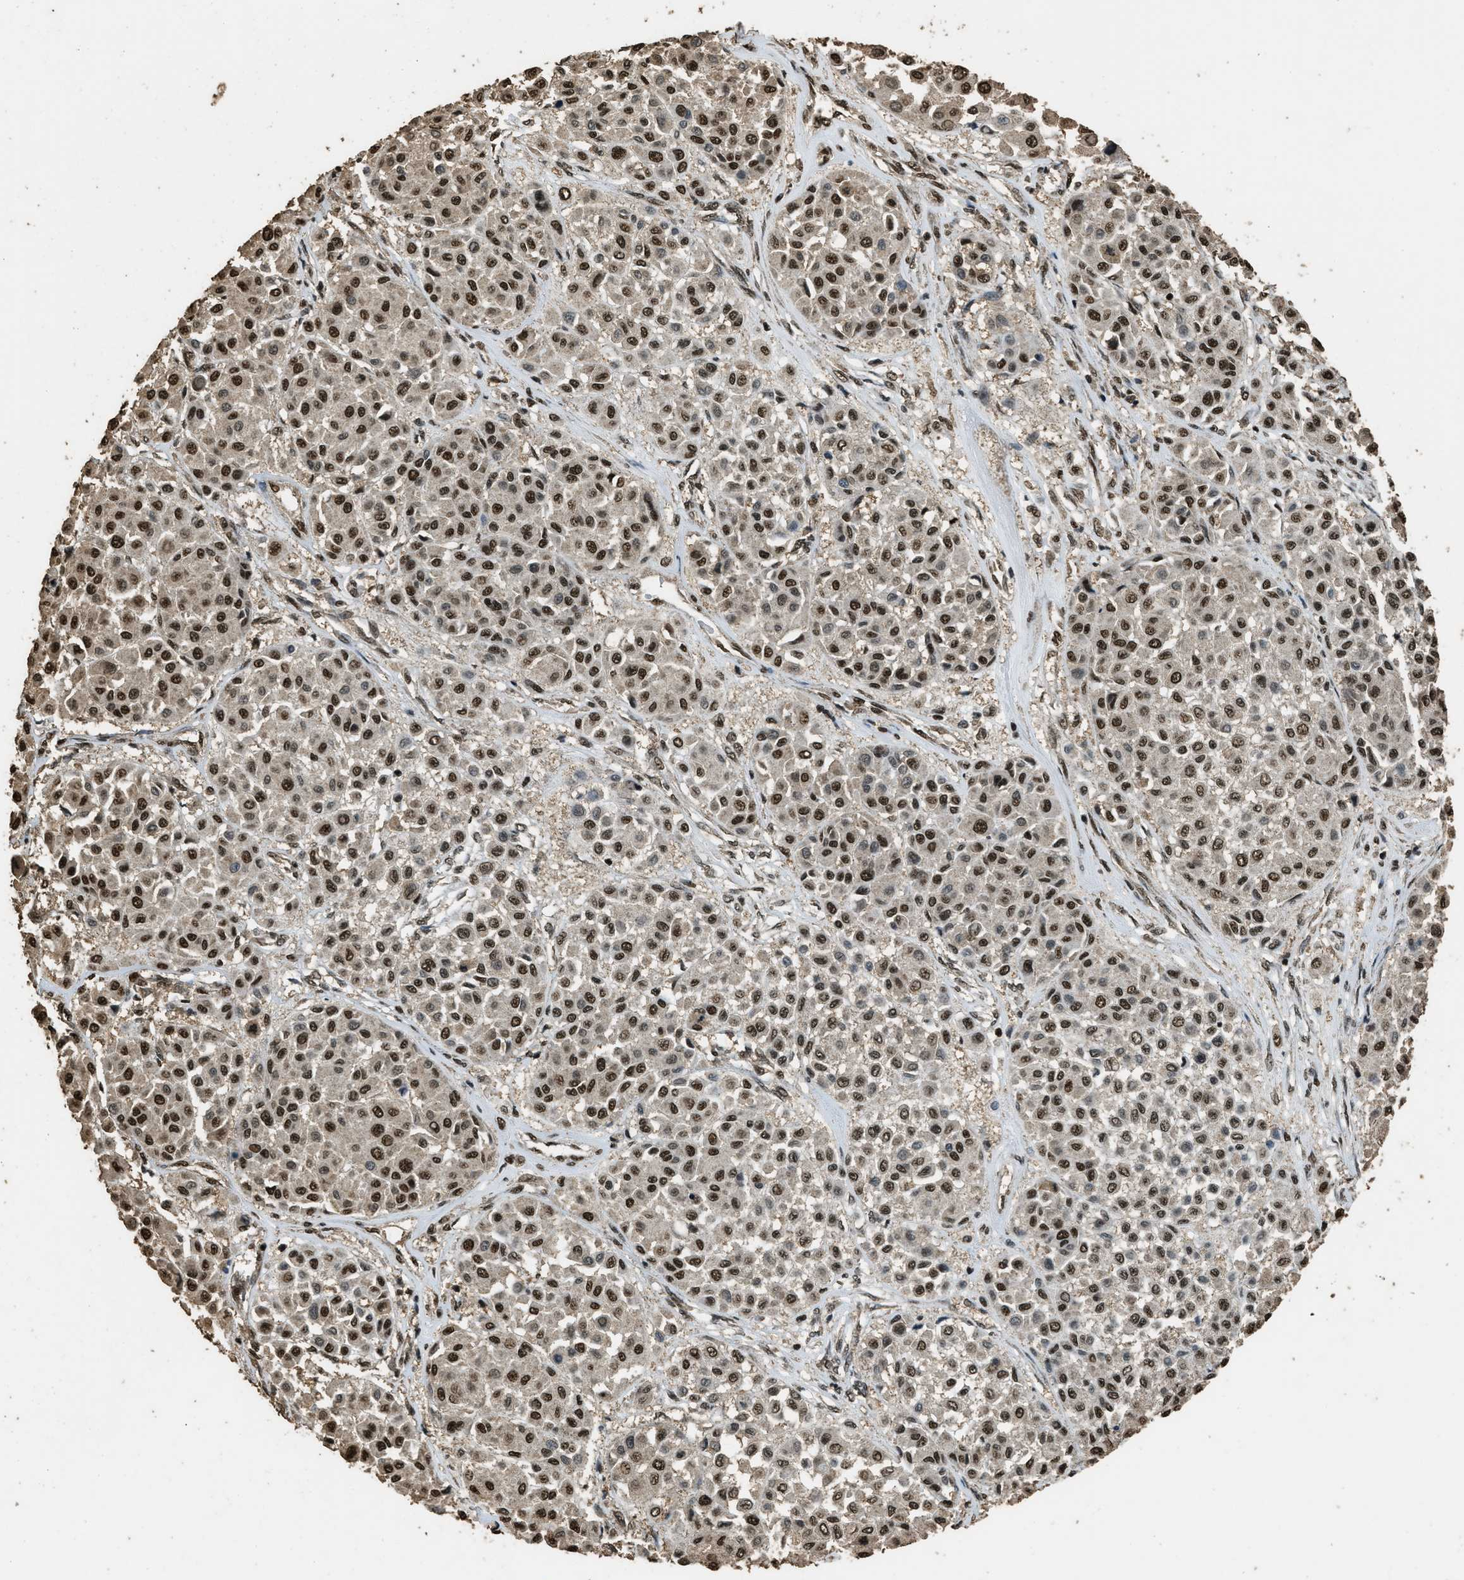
{"staining": {"intensity": "strong", "quantity": ">75%", "location": "nuclear"}, "tissue": "melanoma", "cell_type": "Tumor cells", "image_type": "cancer", "snomed": [{"axis": "morphology", "description": "Malignant melanoma, Metastatic site"}, {"axis": "topography", "description": "Soft tissue"}], "caption": "Immunohistochemistry (IHC) histopathology image of melanoma stained for a protein (brown), which demonstrates high levels of strong nuclear positivity in about >75% of tumor cells.", "gene": "MYB", "patient": {"sex": "male", "age": 41}}